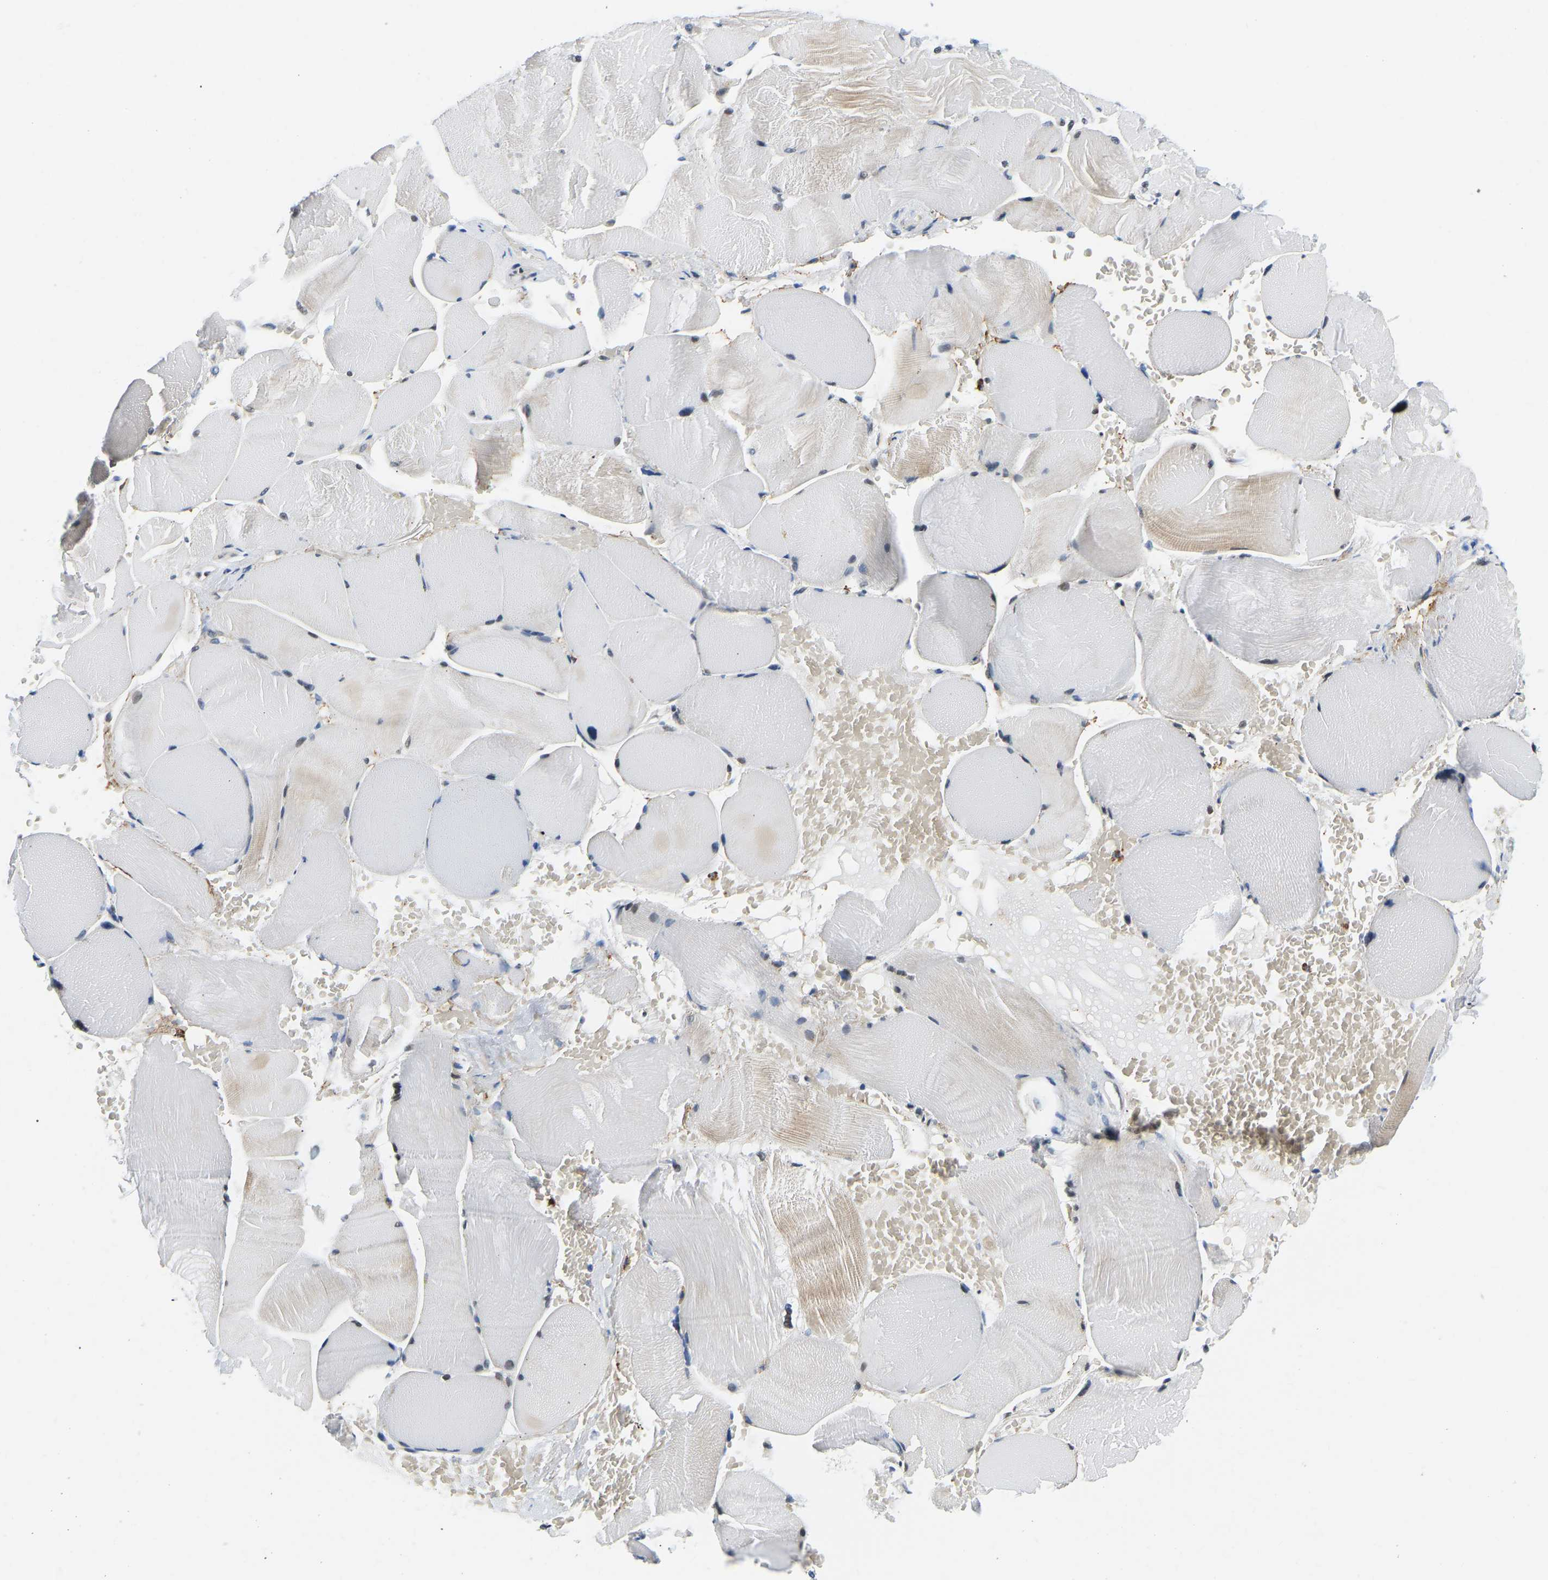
{"staining": {"intensity": "weak", "quantity": "25%-75%", "location": "cytoplasmic/membranous"}, "tissue": "skeletal muscle", "cell_type": "Myocytes", "image_type": "normal", "snomed": [{"axis": "morphology", "description": "Normal tissue, NOS"}, {"axis": "topography", "description": "Skin"}, {"axis": "topography", "description": "Skeletal muscle"}], "caption": "The micrograph displays staining of normal skeletal muscle, revealing weak cytoplasmic/membranous protein positivity (brown color) within myocytes.", "gene": "HDAC5", "patient": {"sex": "male", "age": 83}}